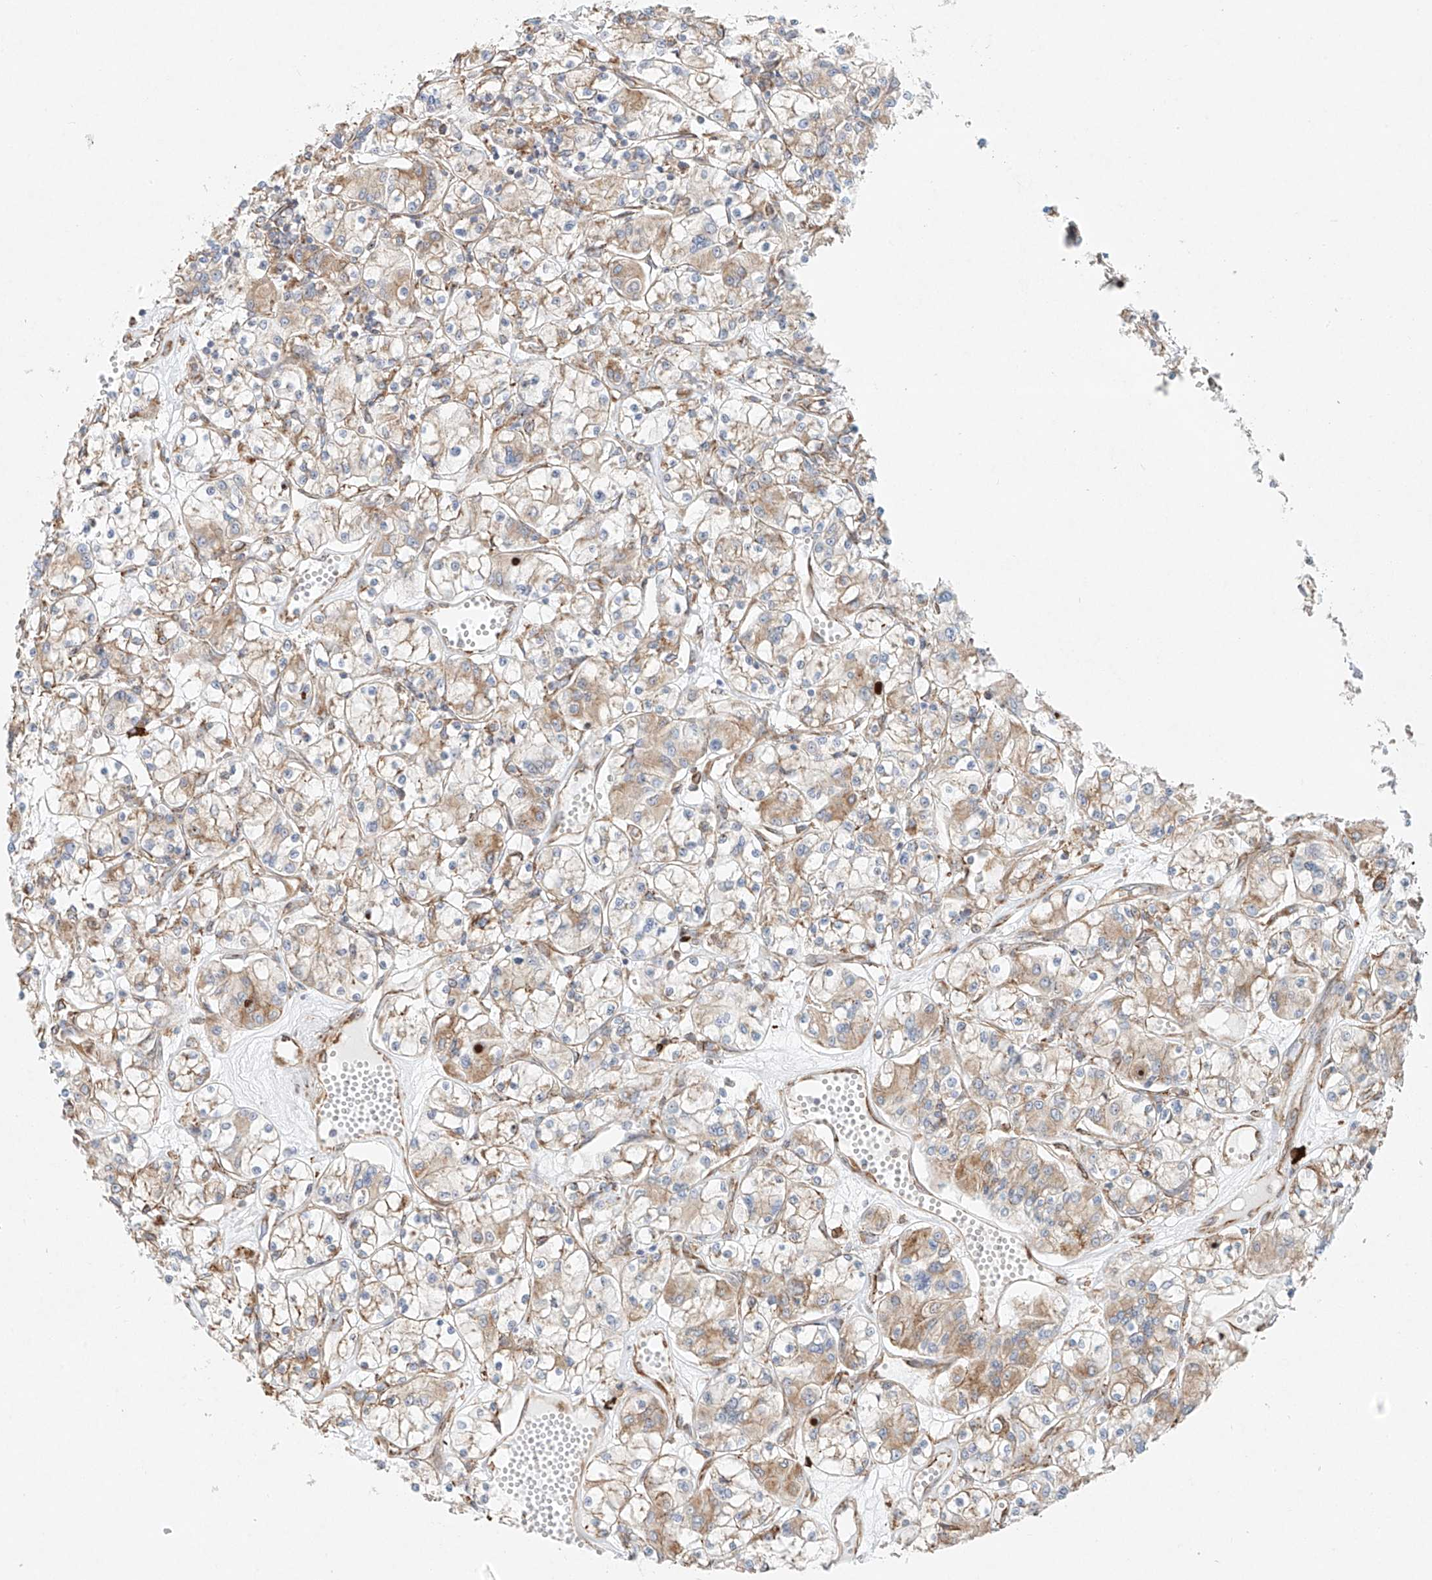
{"staining": {"intensity": "weak", "quantity": ">75%", "location": "cytoplasmic/membranous"}, "tissue": "renal cancer", "cell_type": "Tumor cells", "image_type": "cancer", "snomed": [{"axis": "morphology", "description": "Adenocarcinoma, NOS"}, {"axis": "topography", "description": "Kidney"}], "caption": "IHC image of neoplastic tissue: human renal cancer stained using immunohistochemistry reveals low levels of weak protein expression localized specifically in the cytoplasmic/membranous of tumor cells, appearing as a cytoplasmic/membranous brown color.", "gene": "EIPR1", "patient": {"sex": "female", "age": 59}}